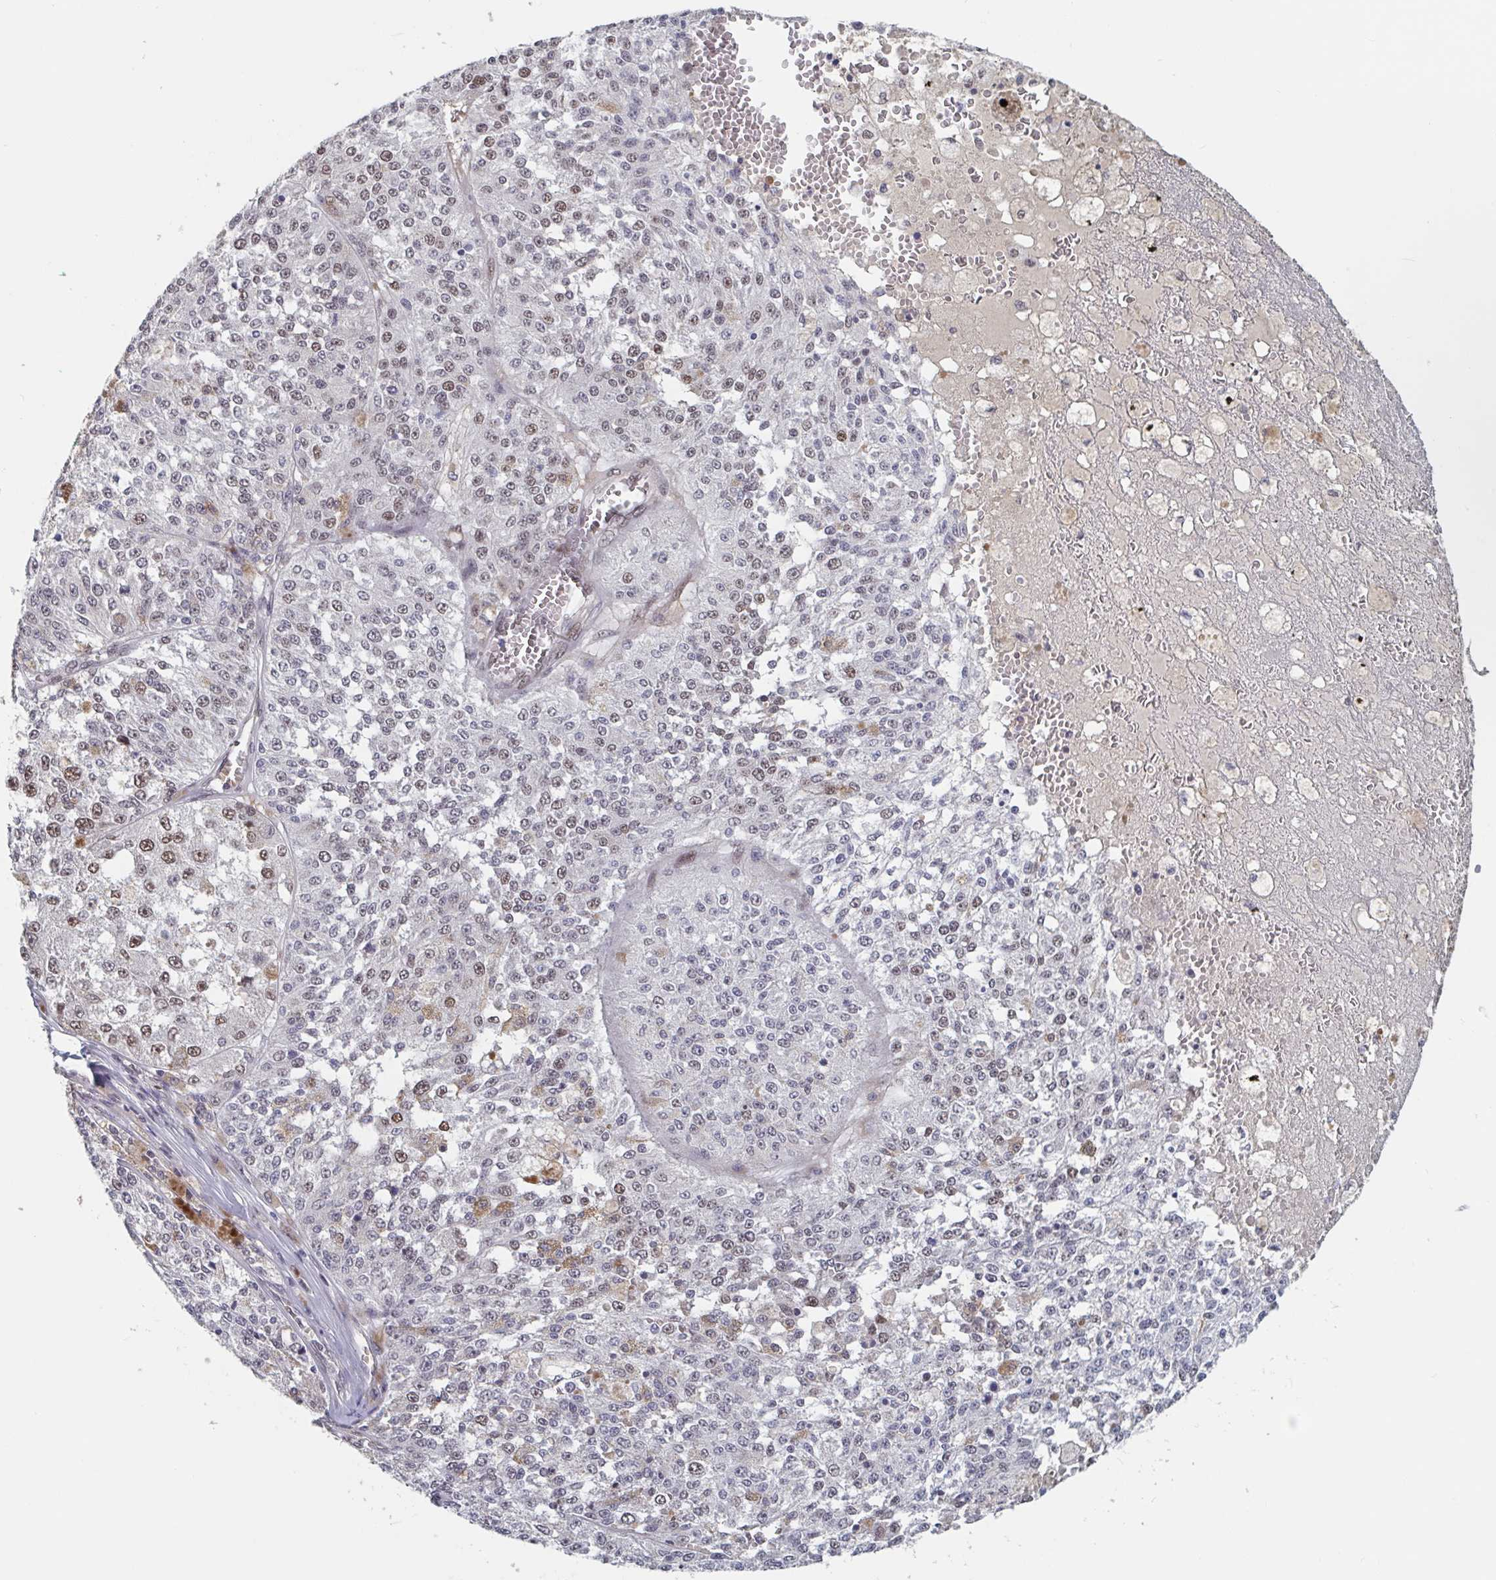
{"staining": {"intensity": "moderate", "quantity": "<25%", "location": "nuclear"}, "tissue": "melanoma", "cell_type": "Tumor cells", "image_type": "cancer", "snomed": [{"axis": "morphology", "description": "Malignant melanoma, Metastatic site"}, {"axis": "topography", "description": "Lymph node"}], "caption": "Immunohistochemistry (IHC) photomicrograph of malignant melanoma (metastatic site) stained for a protein (brown), which shows low levels of moderate nuclear positivity in approximately <25% of tumor cells.", "gene": "BCL7B", "patient": {"sex": "female", "age": 64}}